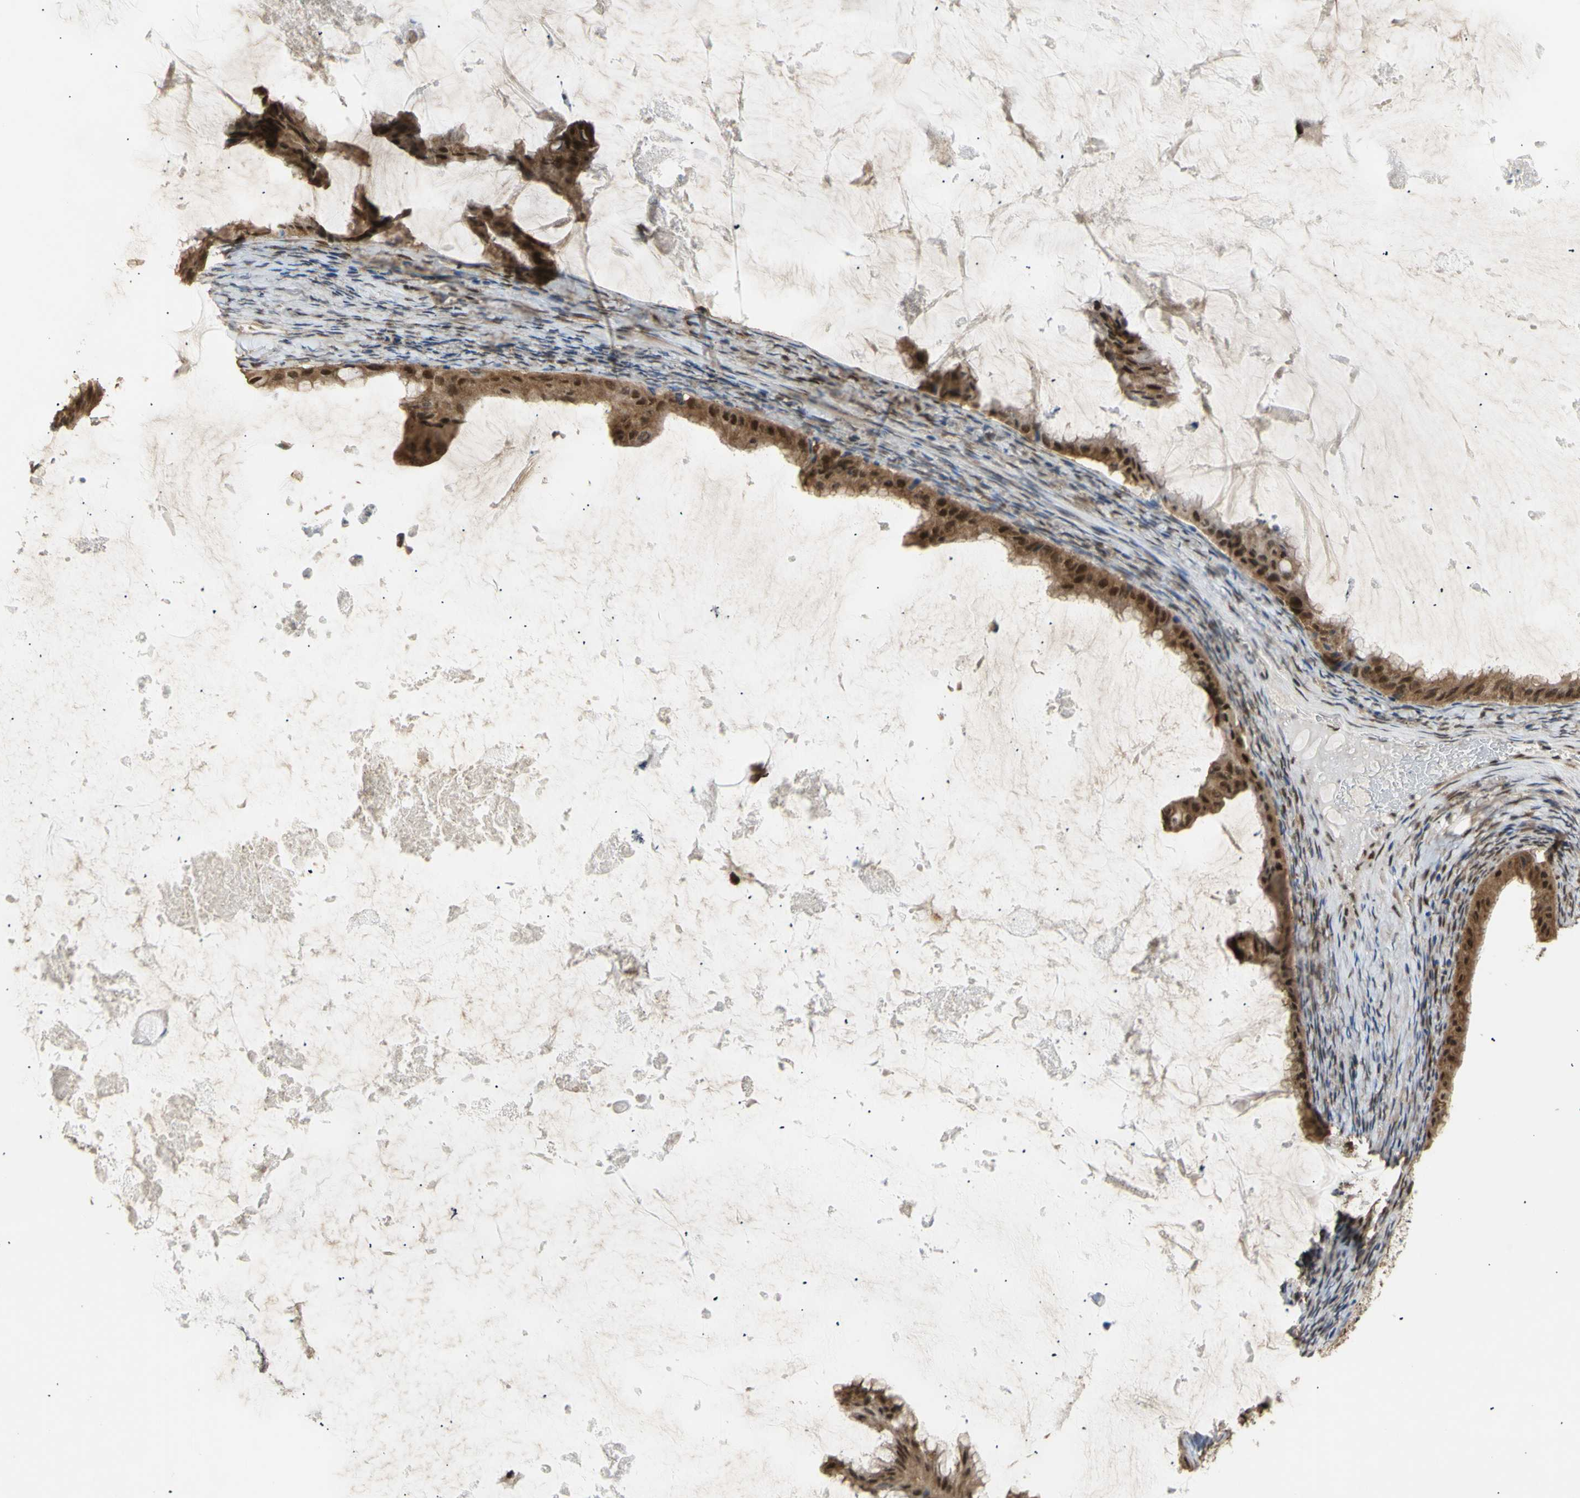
{"staining": {"intensity": "strong", "quantity": ">75%", "location": "cytoplasmic/membranous,nuclear"}, "tissue": "ovarian cancer", "cell_type": "Tumor cells", "image_type": "cancer", "snomed": [{"axis": "morphology", "description": "Cystadenocarcinoma, mucinous, NOS"}, {"axis": "topography", "description": "Ovary"}], "caption": "Approximately >75% of tumor cells in ovarian mucinous cystadenocarcinoma display strong cytoplasmic/membranous and nuclear protein expression as visualized by brown immunohistochemical staining.", "gene": "GTF2E2", "patient": {"sex": "female", "age": 61}}